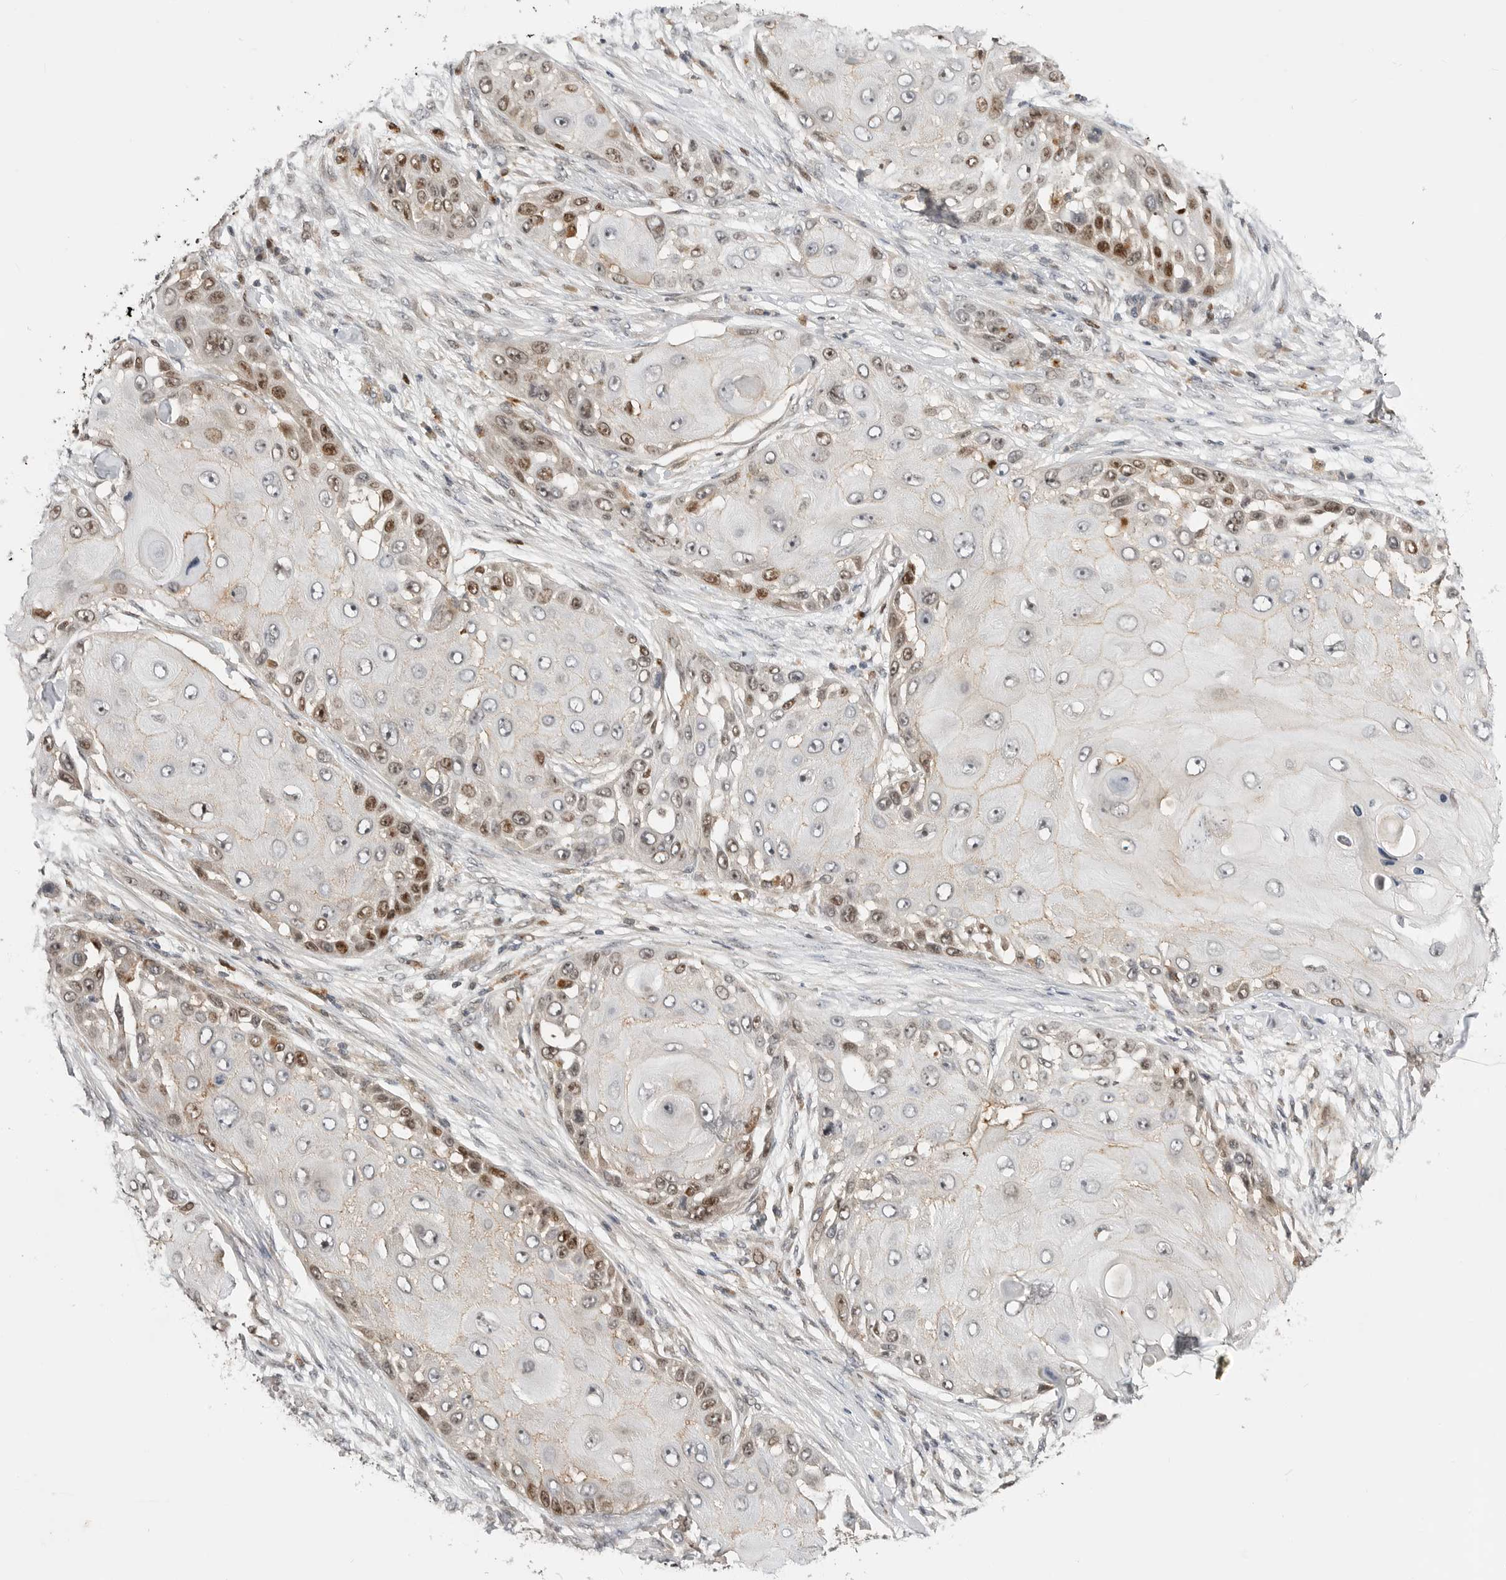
{"staining": {"intensity": "moderate", "quantity": "25%-75%", "location": "nuclear"}, "tissue": "skin cancer", "cell_type": "Tumor cells", "image_type": "cancer", "snomed": [{"axis": "morphology", "description": "Squamous cell carcinoma, NOS"}, {"axis": "topography", "description": "Skin"}], "caption": "Immunohistochemical staining of human skin cancer exhibits medium levels of moderate nuclear staining in approximately 25%-75% of tumor cells.", "gene": "CSNK1G3", "patient": {"sex": "female", "age": 44}}